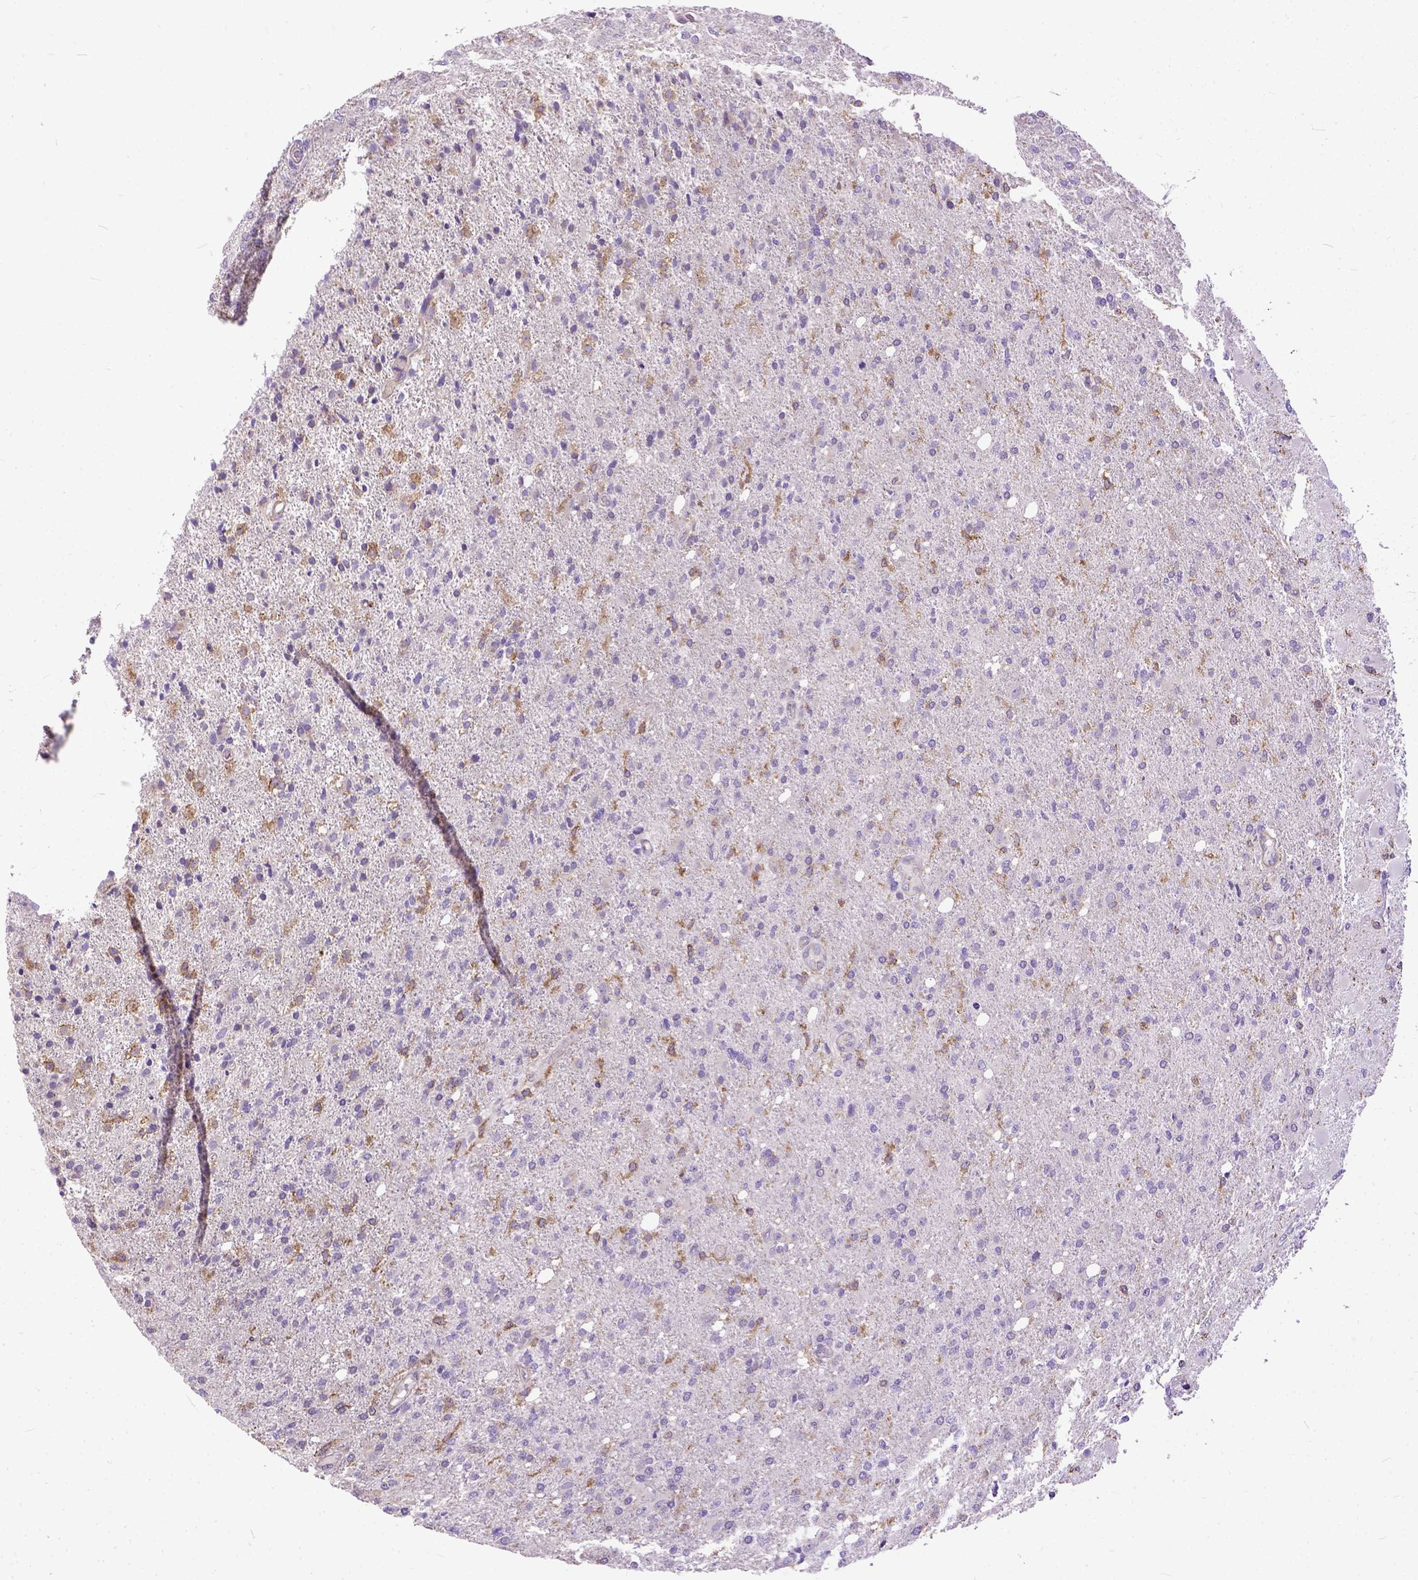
{"staining": {"intensity": "weak", "quantity": "<25%", "location": "cytoplasmic/membranous"}, "tissue": "glioma", "cell_type": "Tumor cells", "image_type": "cancer", "snomed": [{"axis": "morphology", "description": "Glioma, malignant, High grade"}, {"axis": "topography", "description": "Cerebral cortex"}], "caption": "Tumor cells are negative for protein expression in human glioma.", "gene": "BANF2", "patient": {"sex": "male", "age": 70}}